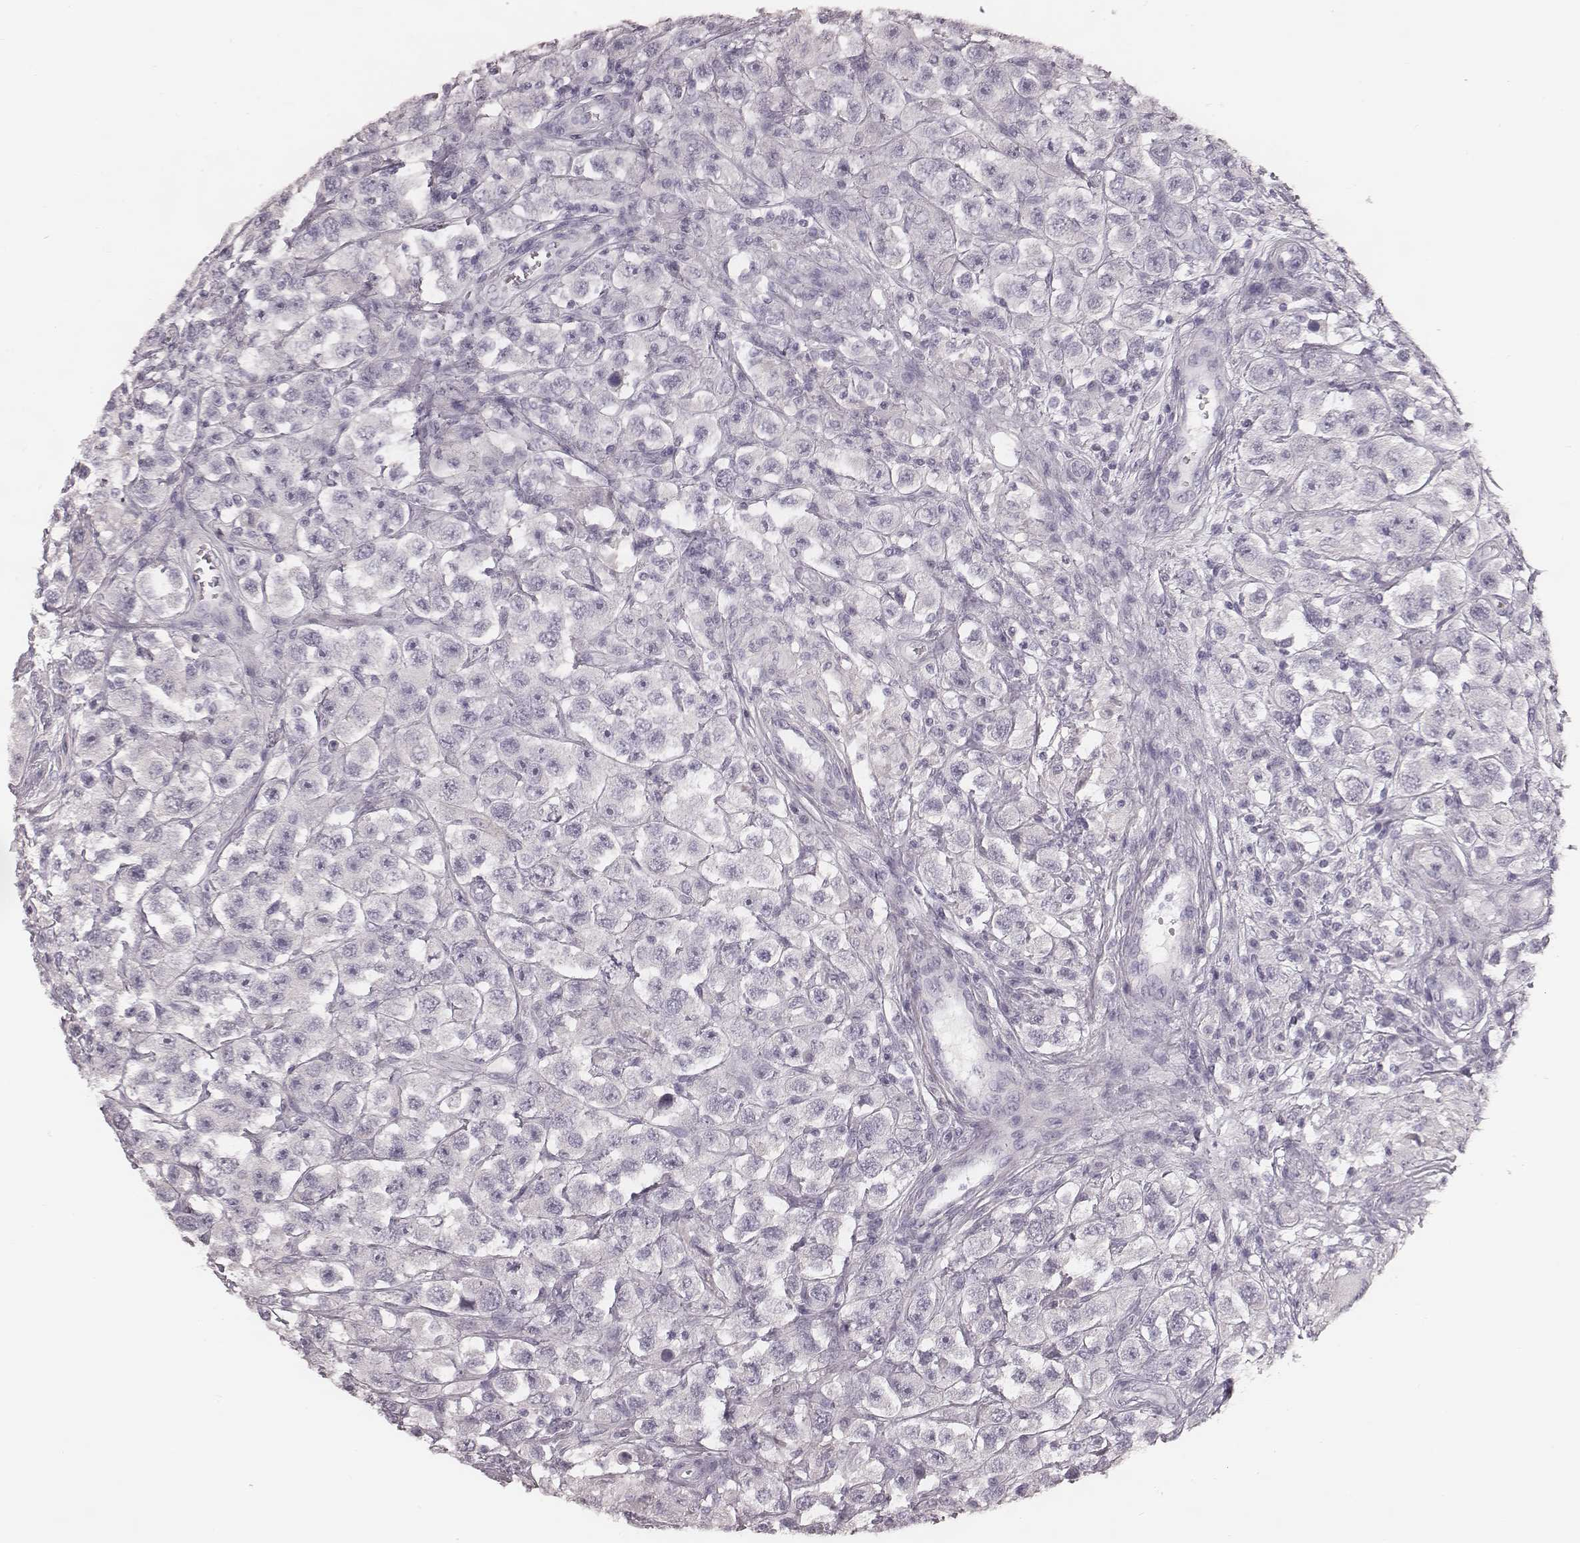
{"staining": {"intensity": "negative", "quantity": "none", "location": "none"}, "tissue": "testis cancer", "cell_type": "Tumor cells", "image_type": "cancer", "snomed": [{"axis": "morphology", "description": "Seminoma, NOS"}, {"axis": "topography", "description": "Testis"}], "caption": "Tumor cells show no significant protein staining in testis seminoma. The staining is performed using DAB brown chromogen with nuclei counter-stained in using hematoxylin.", "gene": "SPA17", "patient": {"sex": "male", "age": 45}}